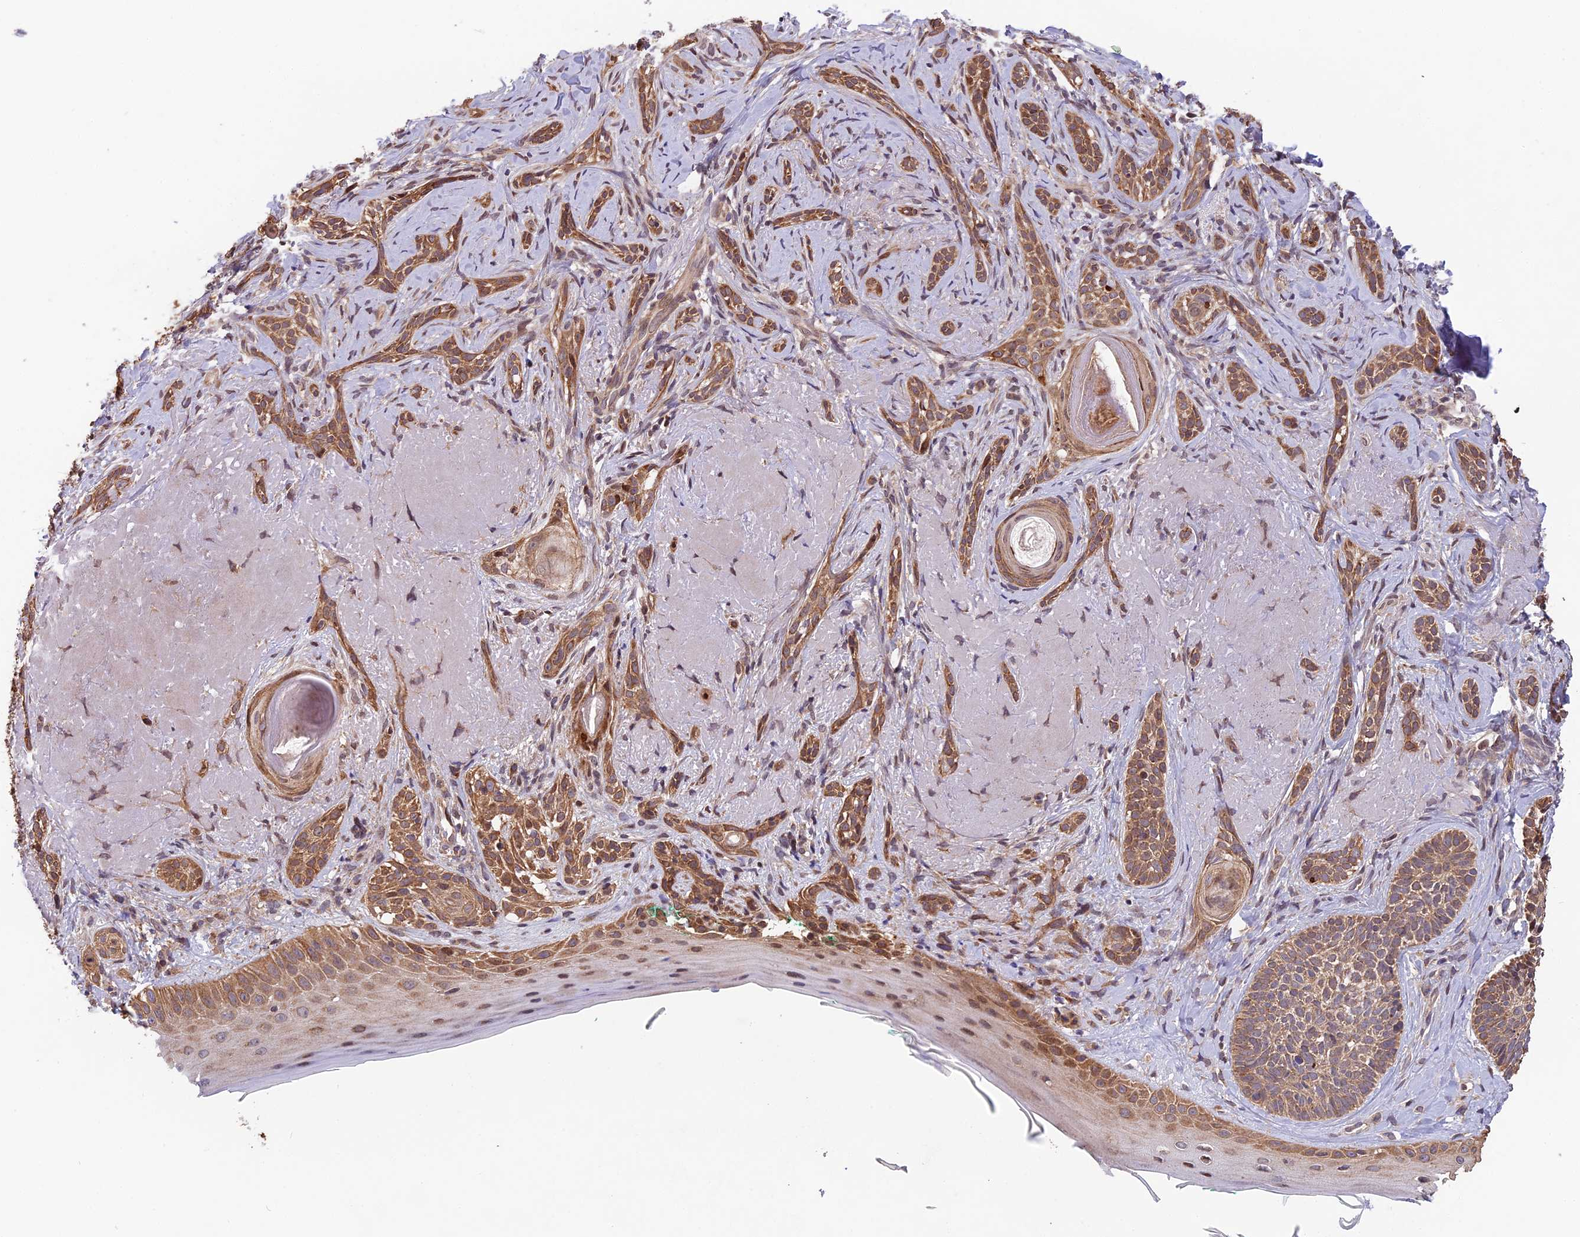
{"staining": {"intensity": "moderate", "quantity": ">75%", "location": "cytoplasmic/membranous"}, "tissue": "skin cancer", "cell_type": "Tumor cells", "image_type": "cancer", "snomed": [{"axis": "morphology", "description": "Basal cell carcinoma"}, {"axis": "topography", "description": "Skin"}], "caption": "This is an image of immunohistochemistry staining of skin basal cell carcinoma, which shows moderate positivity in the cytoplasmic/membranous of tumor cells.", "gene": "CYP2R1", "patient": {"sex": "male", "age": 71}}